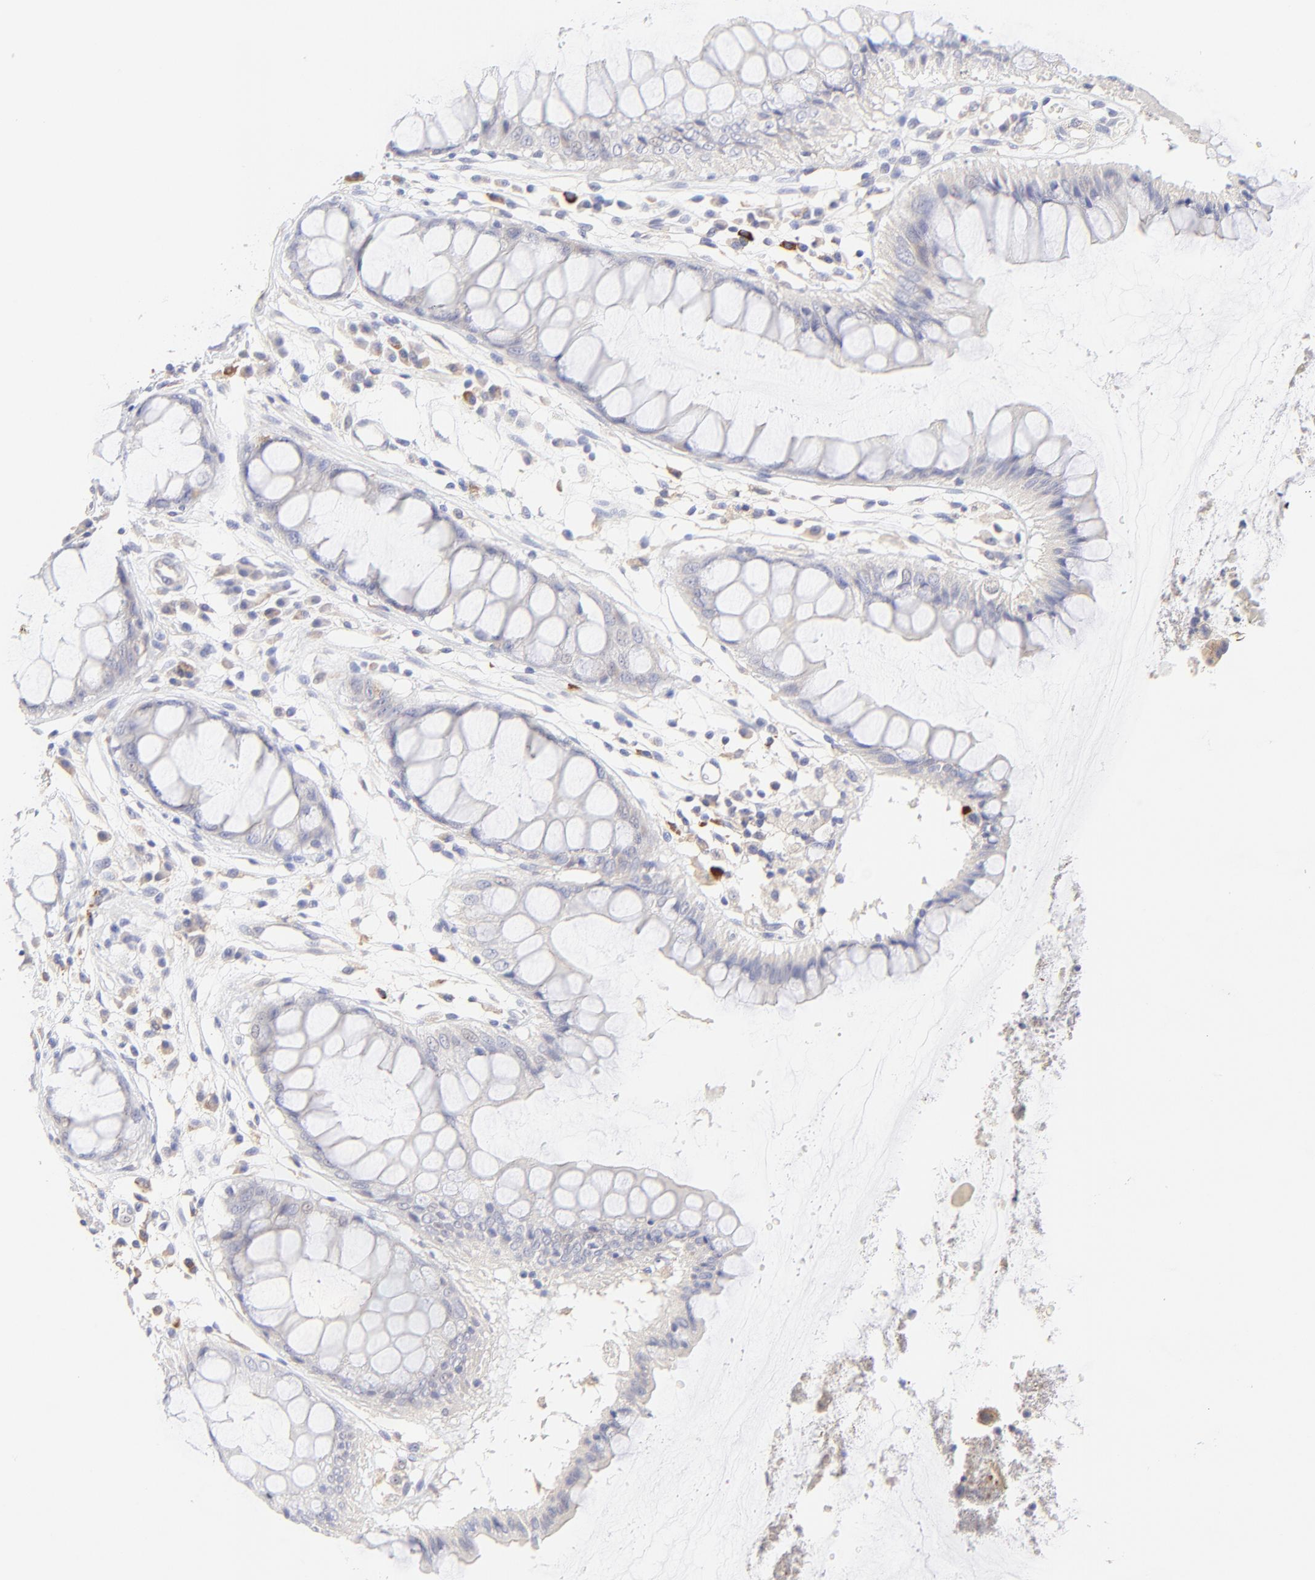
{"staining": {"intensity": "negative", "quantity": "none", "location": "none"}, "tissue": "rectum", "cell_type": "Glandular cells", "image_type": "normal", "snomed": [{"axis": "morphology", "description": "Normal tissue, NOS"}, {"axis": "morphology", "description": "Adenocarcinoma, NOS"}, {"axis": "topography", "description": "Rectum"}], "caption": "Protein analysis of unremarkable rectum shows no significant expression in glandular cells.", "gene": "LHFPL1", "patient": {"sex": "female", "age": 65}}